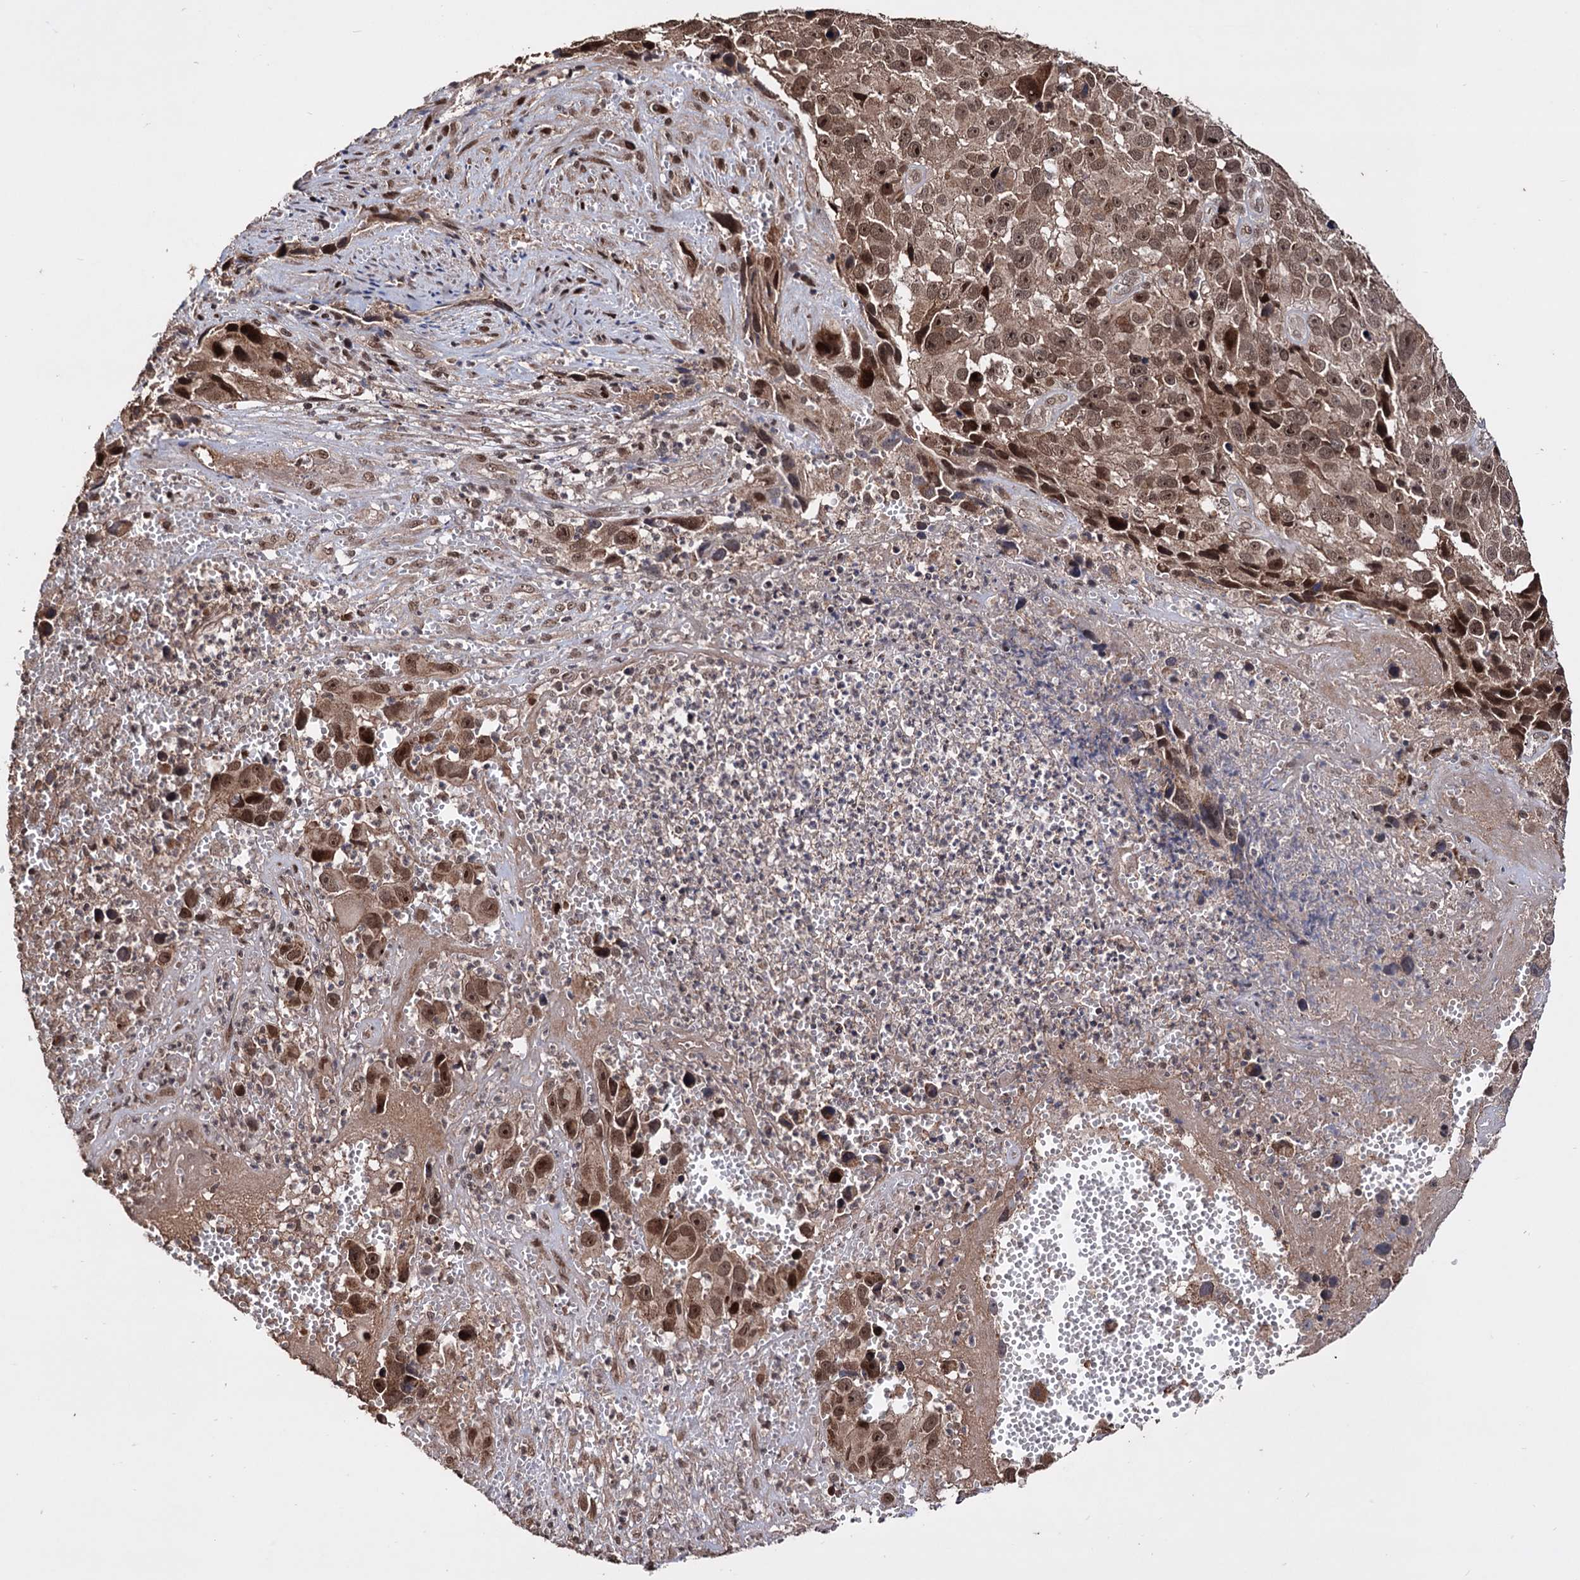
{"staining": {"intensity": "moderate", "quantity": ">75%", "location": "cytoplasmic/membranous,nuclear"}, "tissue": "melanoma", "cell_type": "Tumor cells", "image_type": "cancer", "snomed": [{"axis": "morphology", "description": "Malignant melanoma, NOS"}, {"axis": "topography", "description": "Skin"}], "caption": "Immunohistochemical staining of melanoma shows medium levels of moderate cytoplasmic/membranous and nuclear protein staining in about >75% of tumor cells.", "gene": "KLF5", "patient": {"sex": "male", "age": 84}}